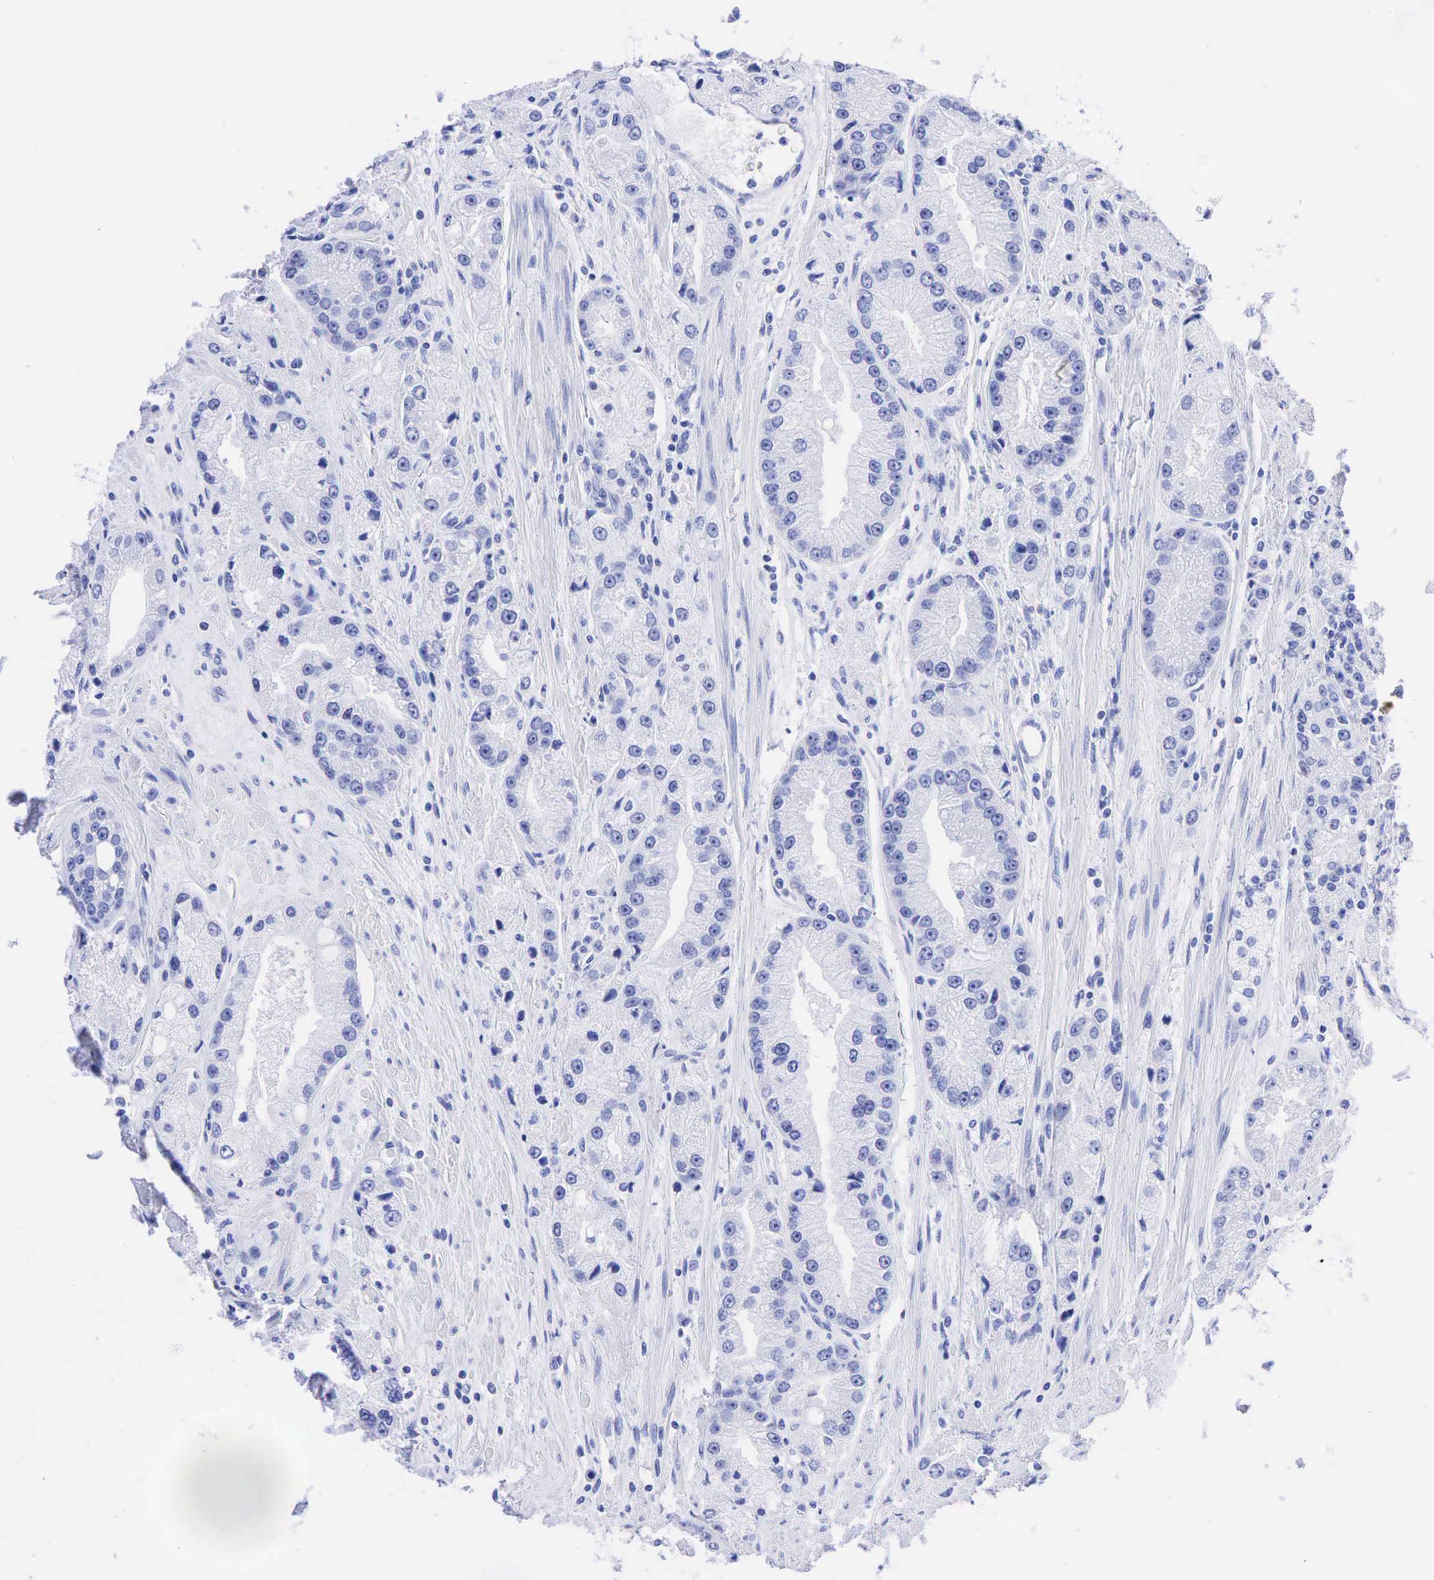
{"staining": {"intensity": "negative", "quantity": "none", "location": "none"}, "tissue": "prostate cancer", "cell_type": "Tumor cells", "image_type": "cancer", "snomed": [{"axis": "morphology", "description": "Adenocarcinoma, Medium grade"}, {"axis": "topography", "description": "Prostate"}], "caption": "An immunohistochemistry image of prostate cancer is shown. There is no staining in tumor cells of prostate cancer.", "gene": "CEACAM5", "patient": {"sex": "male", "age": 72}}